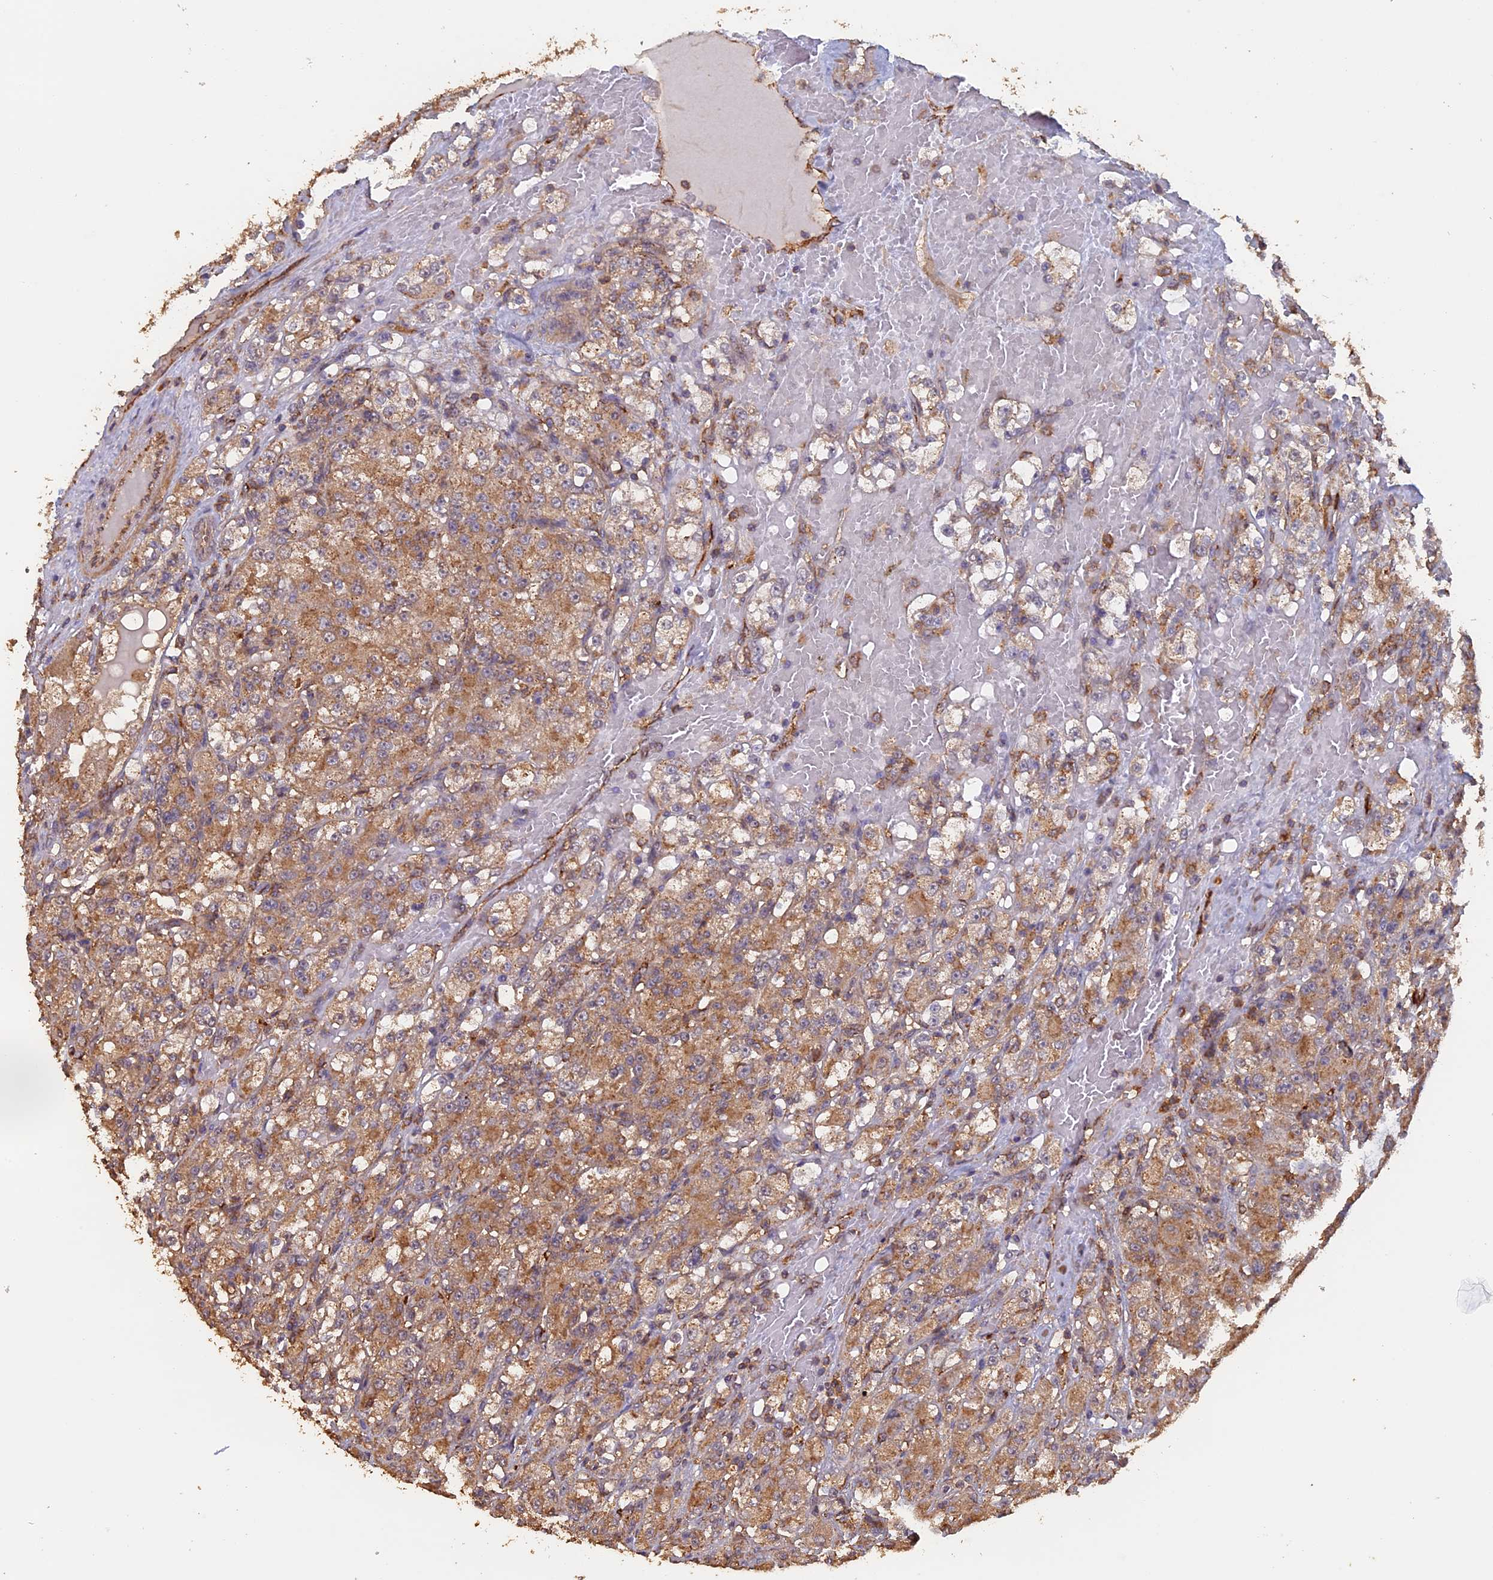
{"staining": {"intensity": "moderate", "quantity": ">75%", "location": "cytoplasmic/membranous"}, "tissue": "renal cancer", "cell_type": "Tumor cells", "image_type": "cancer", "snomed": [{"axis": "morphology", "description": "Normal tissue, NOS"}, {"axis": "morphology", "description": "Adenocarcinoma, NOS"}, {"axis": "topography", "description": "Kidney"}], "caption": "Renal cancer (adenocarcinoma) stained for a protein shows moderate cytoplasmic/membranous positivity in tumor cells.", "gene": "PIGQ", "patient": {"sex": "male", "age": 61}}